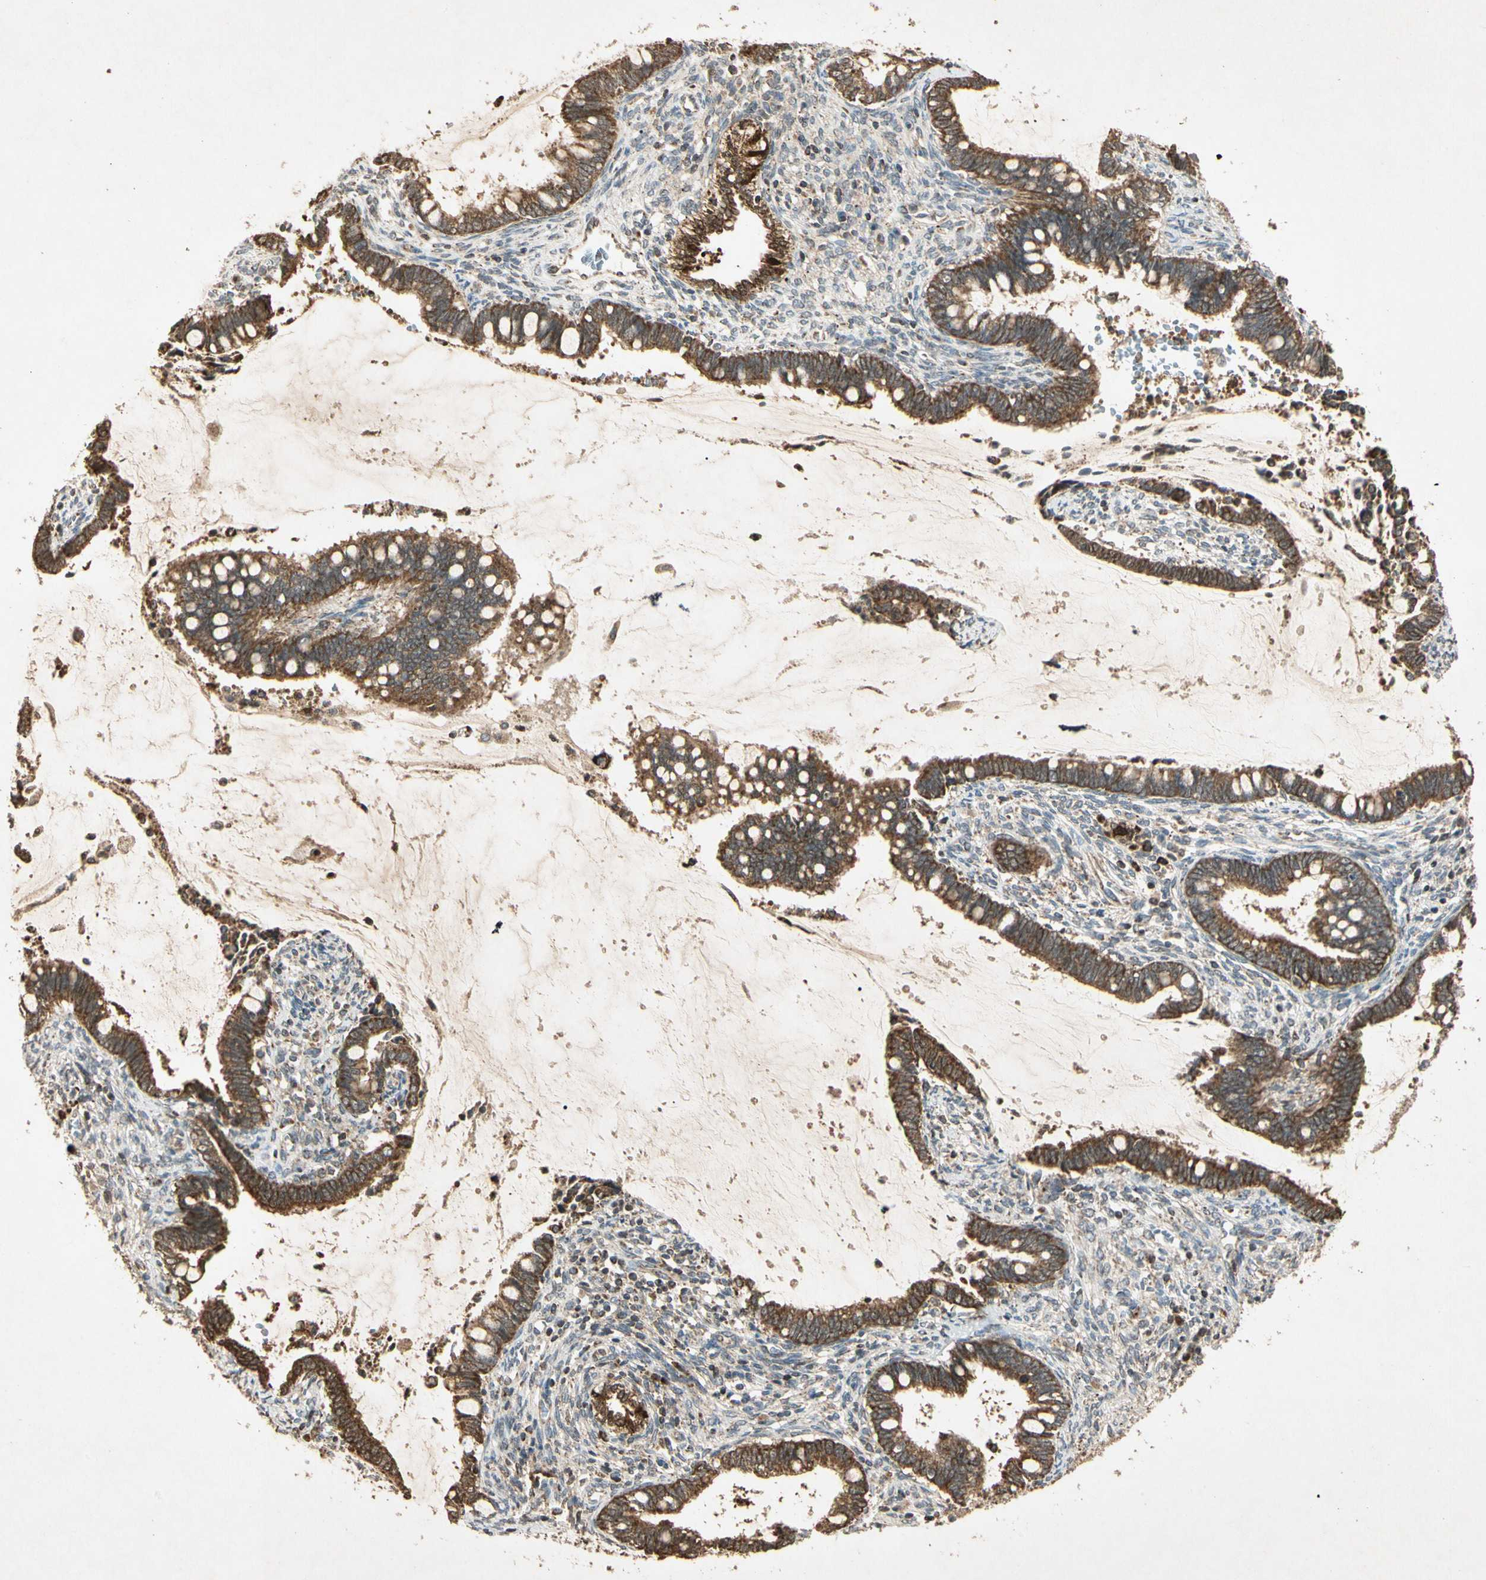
{"staining": {"intensity": "moderate", "quantity": ">75%", "location": "cytoplasmic/membranous"}, "tissue": "cervical cancer", "cell_type": "Tumor cells", "image_type": "cancer", "snomed": [{"axis": "morphology", "description": "Adenocarcinoma, NOS"}, {"axis": "topography", "description": "Cervix"}], "caption": "Tumor cells display medium levels of moderate cytoplasmic/membranous expression in approximately >75% of cells in human cervical adenocarcinoma. The protein of interest is stained brown, and the nuclei are stained in blue (DAB IHC with brightfield microscopy, high magnification).", "gene": "PRDX5", "patient": {"sex": "female", "age": 44}}